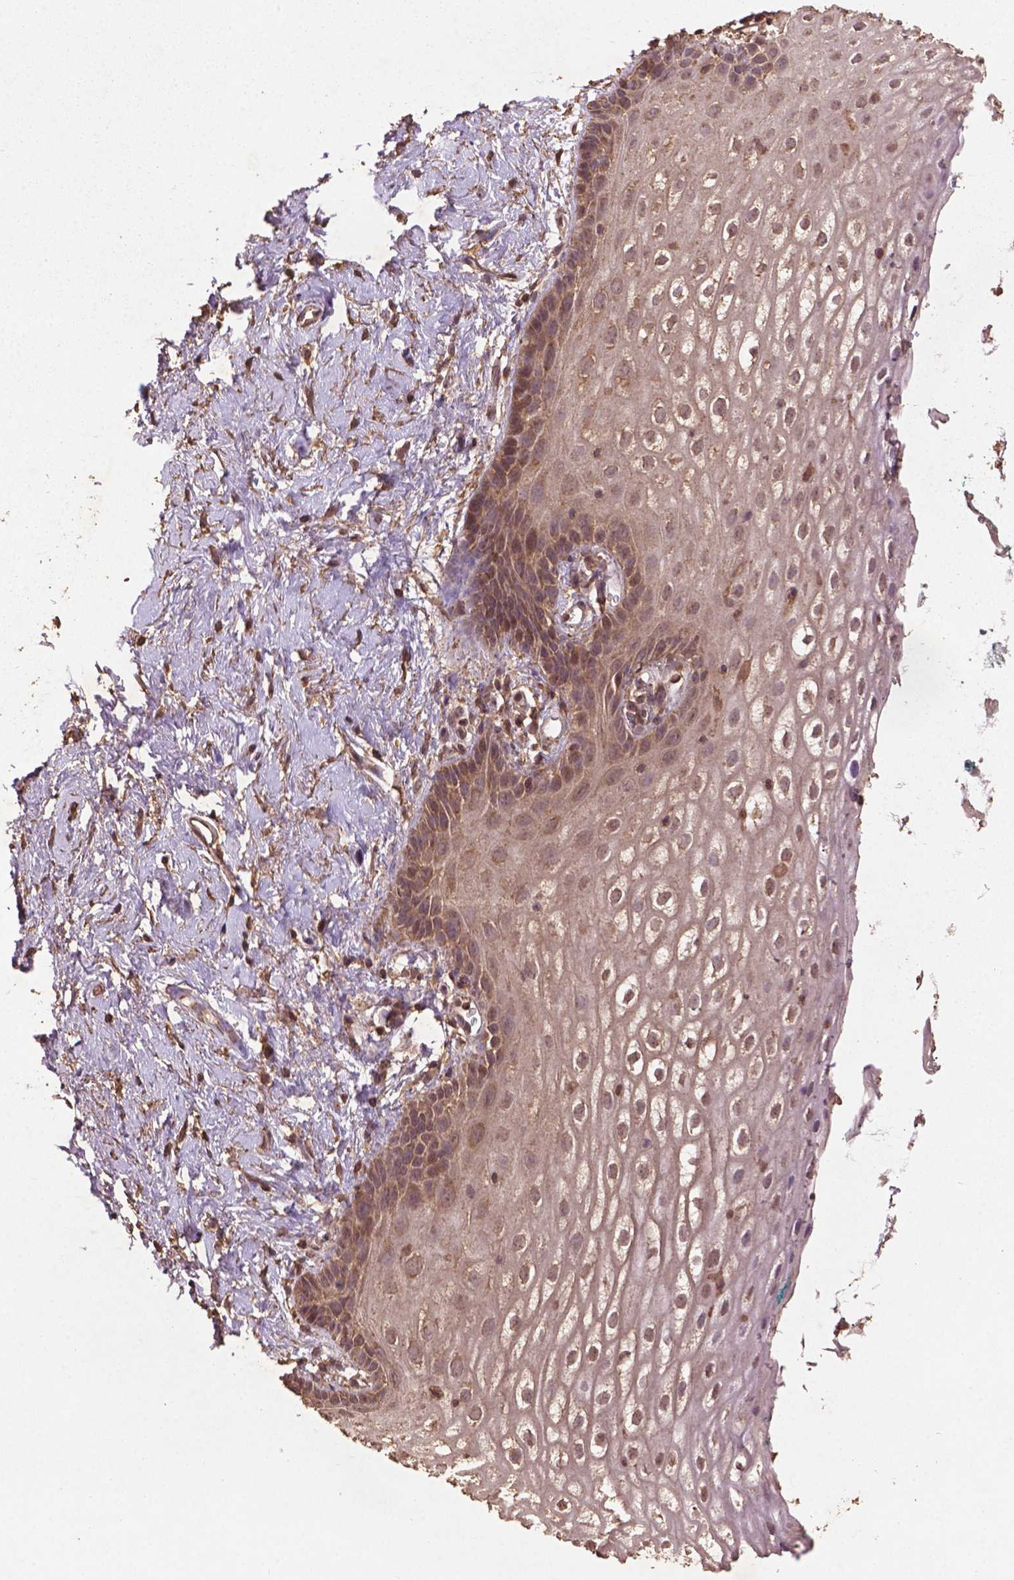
{"staining": {"intensity": "weak", "quantity": "25%-75%", "location": "cytoplasmic/membranous,nuclear"}, "tissue": "vagina", "cell_type": "Squamous epithelial cells", "image_type": "normal", "snomed": [{"axis": "morphology", "description": "Normal tissue, NOS"}, {"axis": "morphology", "description": "Adenocarcinoma, NOS"}, {"axis": "topography", "description": "Rectum"}, {"axis": "topography", "description": "Vagina"}, {"axis": "topography", "description": "Peripheral nerve tissue"}], "caption": "Immunohistochemistry micrograph of unremarkable human vagina stained for a protein (brown), which demonstrates low levels of weak cytoplasmic/membranous,nuclear positivity in about 25%-75% of squamous epithelial cells.", "gene": "BABAM1", "patient": {"sex": "female", "age": 71}}